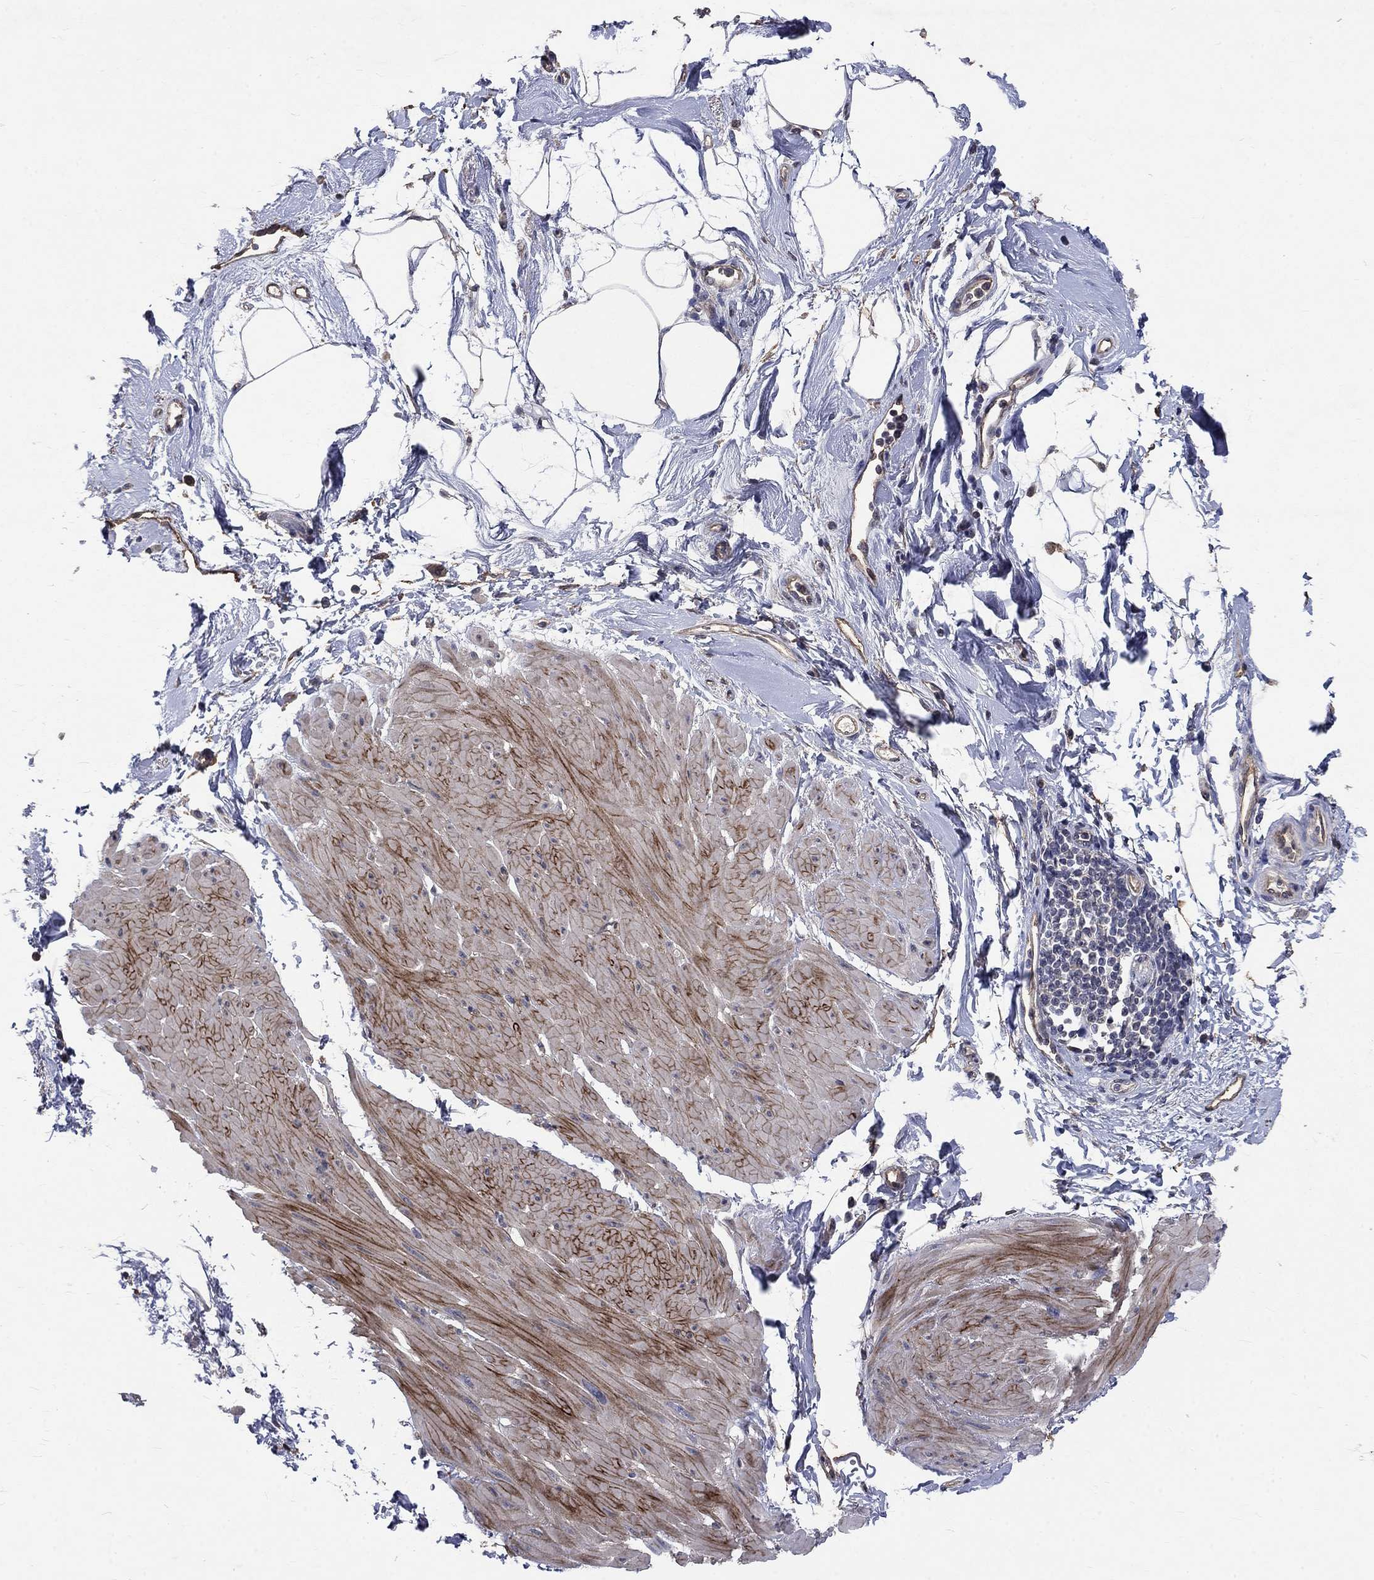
{"staining": {"intensity": "strong", "quantity": "<25%", "location": "cytoplasmic/membranous"}, "tissue": "smooth muscle", "cell_type": "Smooth muscle cells", "image_type": "normal", "snomed": [{"axis": "morphology", "description": "Normal tissue, NOS"}, {"axis": "topography", "description": "Adipose tissue"}, {"axis": "topography", "description": "Smooth muscle"}, {"axis": "topography", "description": "Peripheral nerve tissue"}], "caption": "Unremarkable smooth muscle displays strong cytoplasmic/membranous positivity in approximately <25% of smooth muscle cells Nuclei are stained in blue..", "gene": "CHST5", "patient": {"sex": "male", "age": 83}}